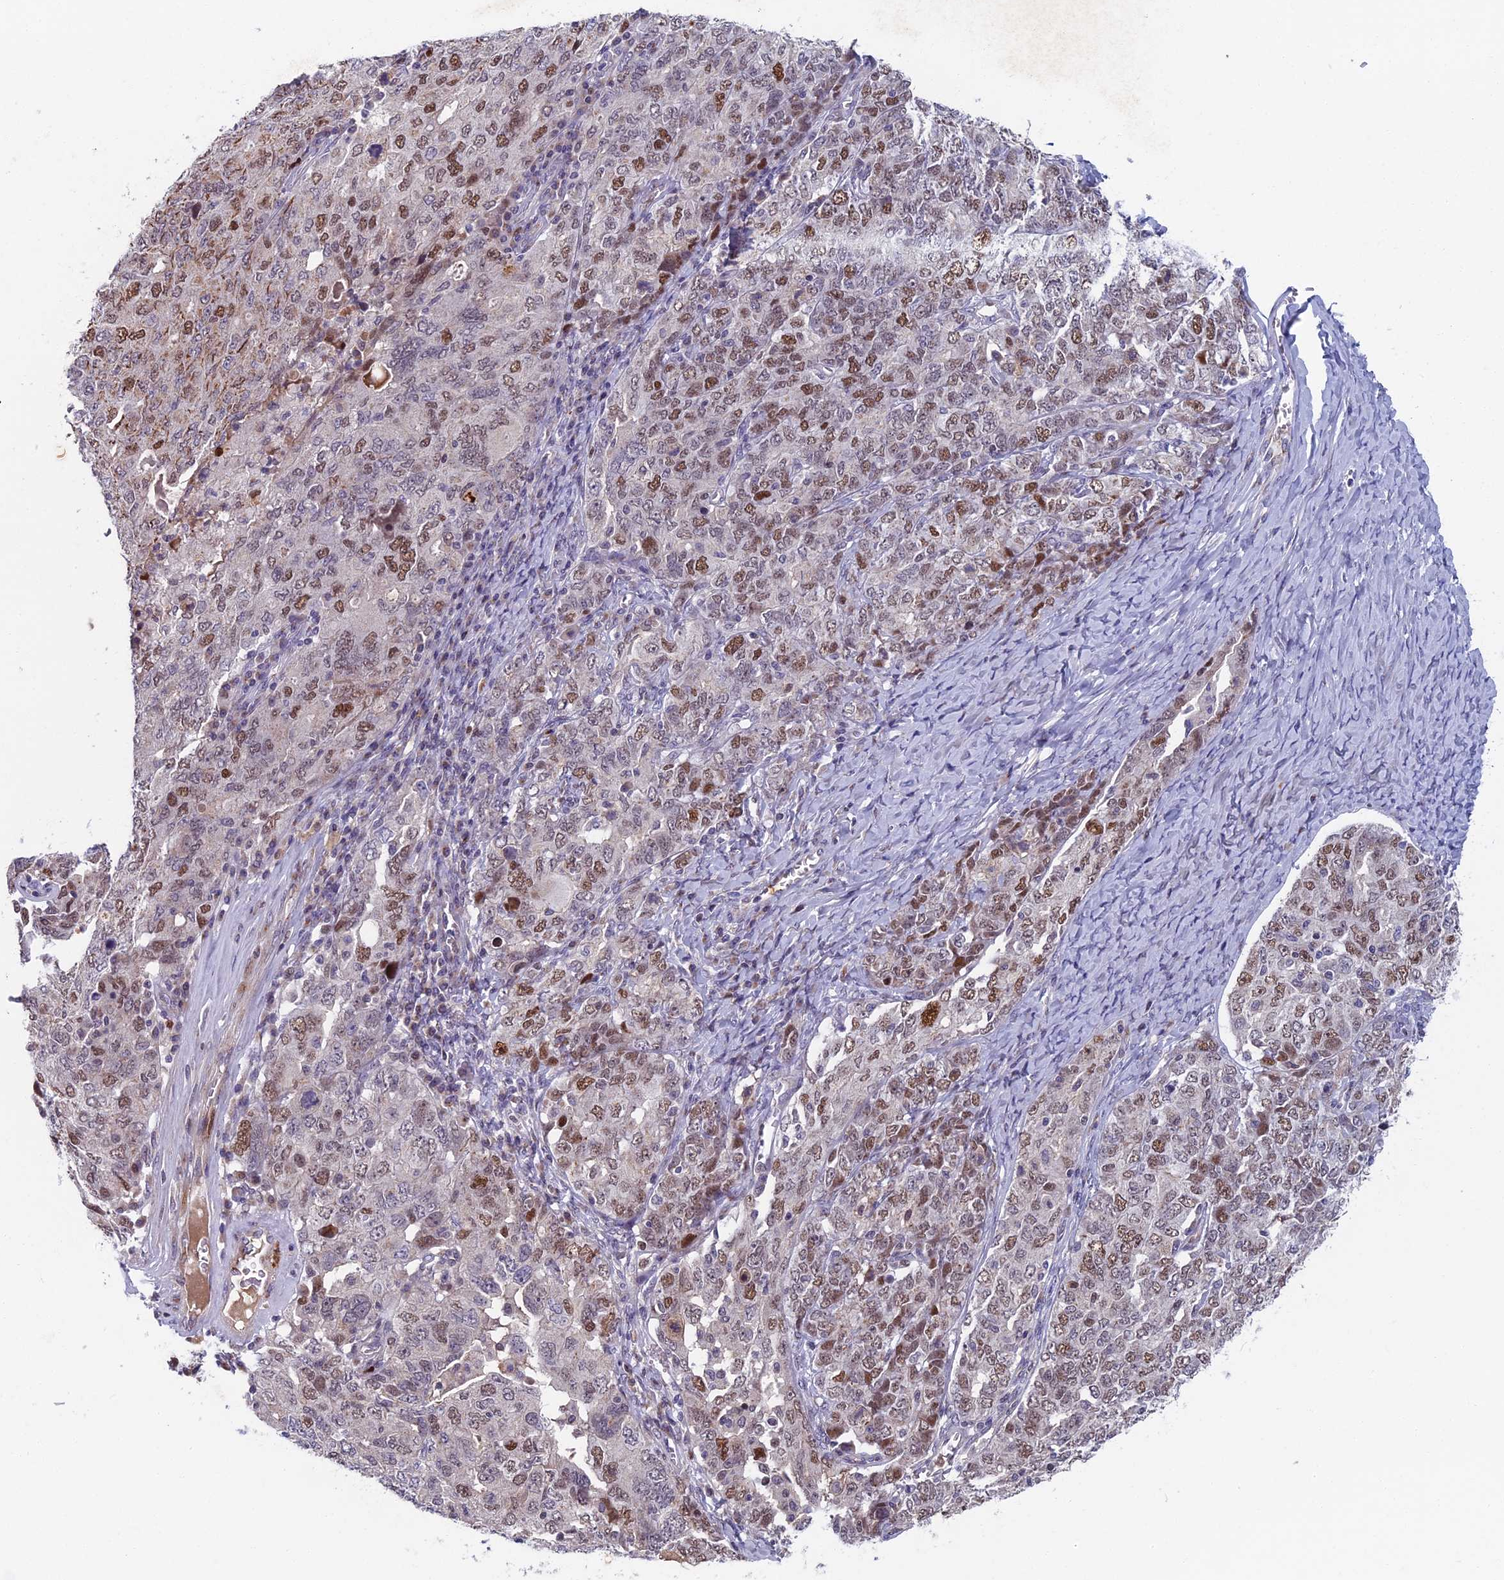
{"staining": {"intensity": "moderate", "quantity": ">75%", "location": "nuclear"}, "tissue": "ovarian cancer", "cell_type": "Tumor cells", "image_type": "cancer", "snomed": [{"axis": "morphology", "description": "Carcinoma, endometroid"}, {"axis": "topography", "description": "Ovary"}], "caption": "This is an image of IHC staining of ovarian endometroid carcinoma, which shows moderate expression in the nuclear of tumor cells.", "gene": "LIG1", "patient": {"sex": "female", "age": 62}}